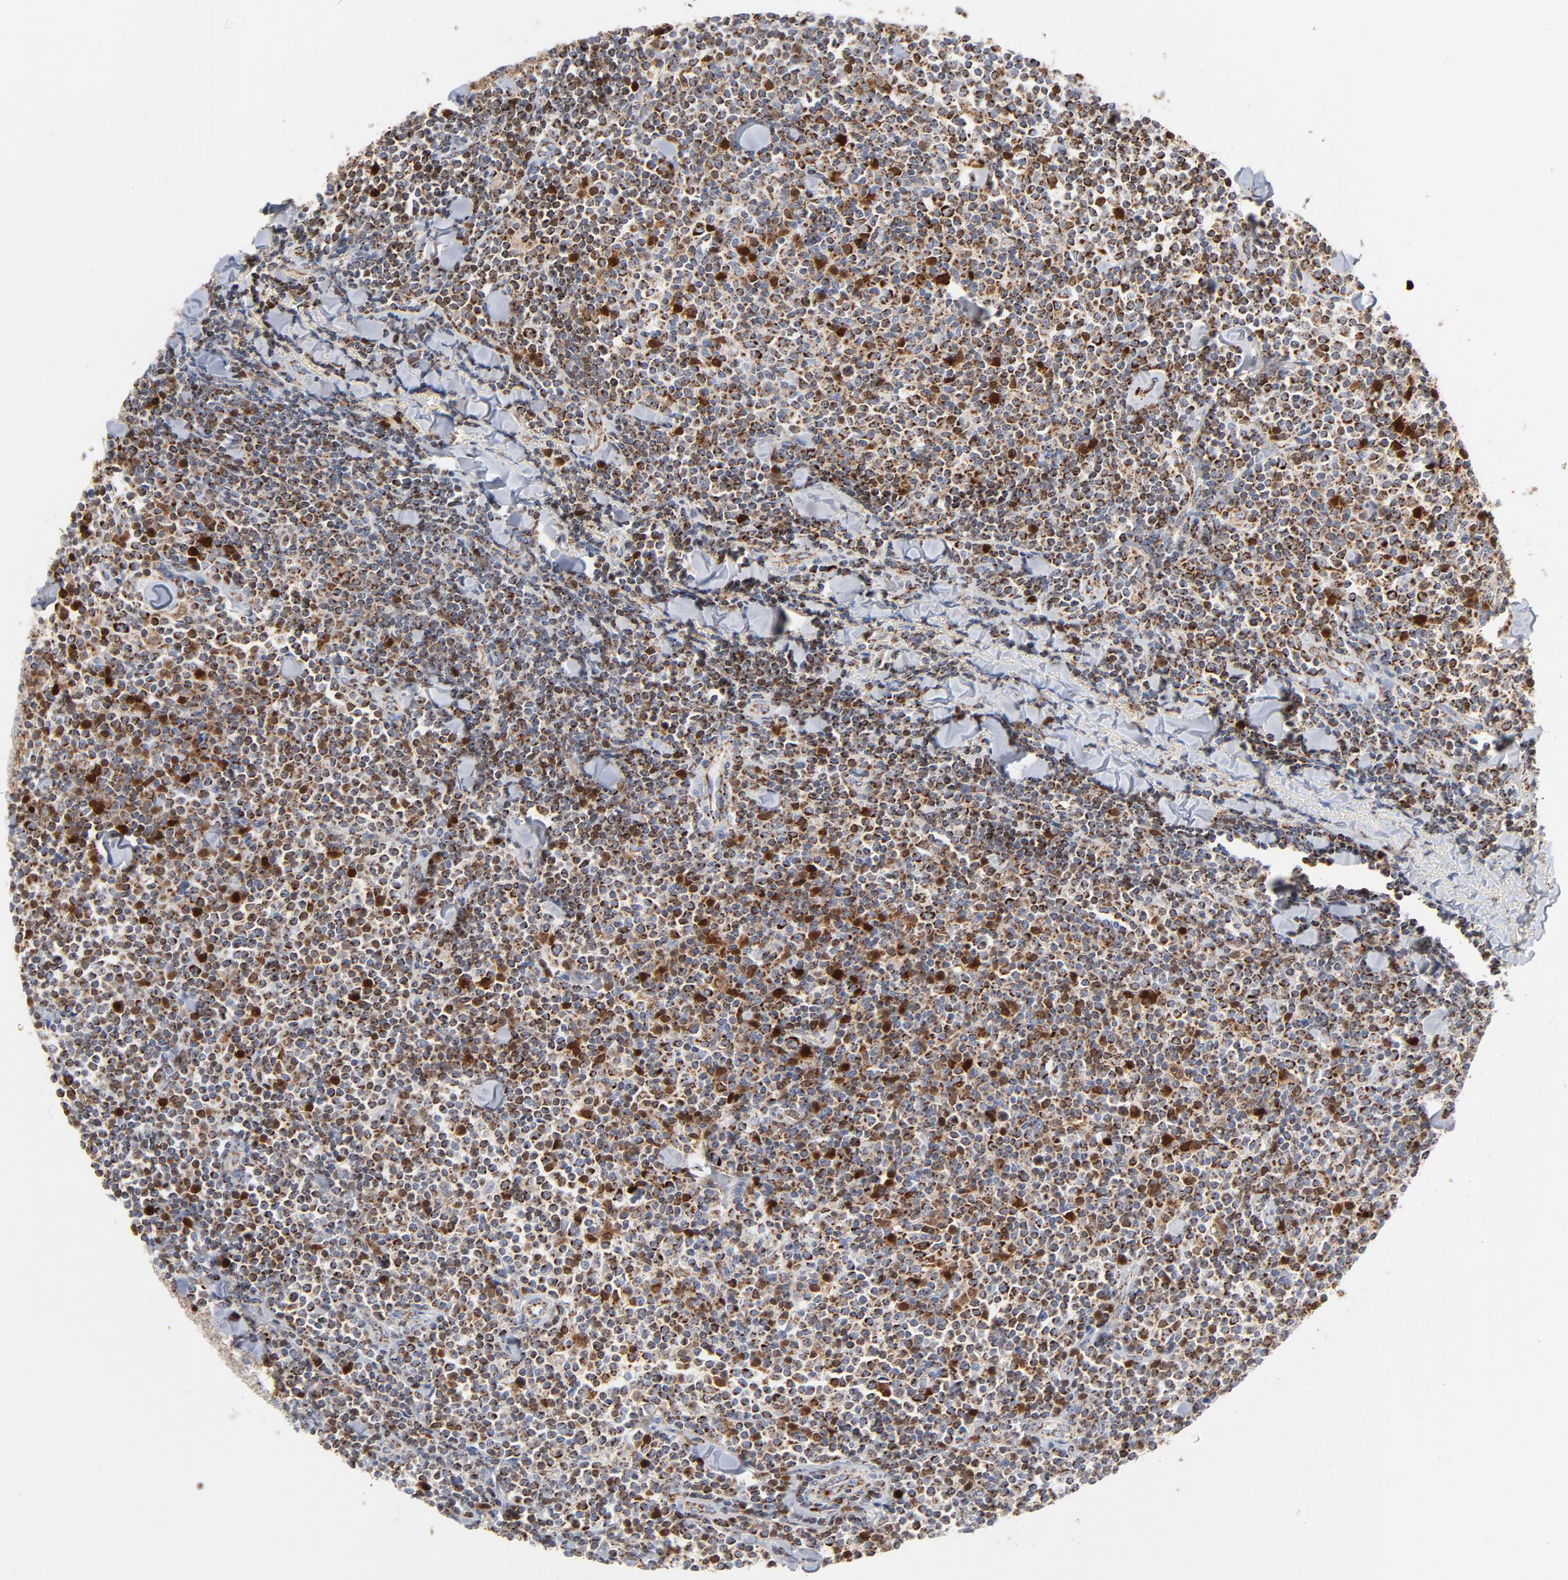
{"staining": {"intensity": "strong", "quantity": ">75%", "location": "cytoplasmic/membranous"}, "tissue": "lymphoma", "cell_type": "Tumor cells", "image_type": "cancer", "snomed": [{"axis": "morphology", "description": "Malignant lymphoma, non-Hodgkin's type, Low grade"}, {"axis": "topography", "description": "Soft tissue"}], "caption": "This micrograph shows immunohistochemistry staining of human lymphoma, with high strong cytoplasmic/membranous staining in about >75% of tumor cells.", "gene": "DIABLO", "patient": {"sex": "male", "age": 92}}